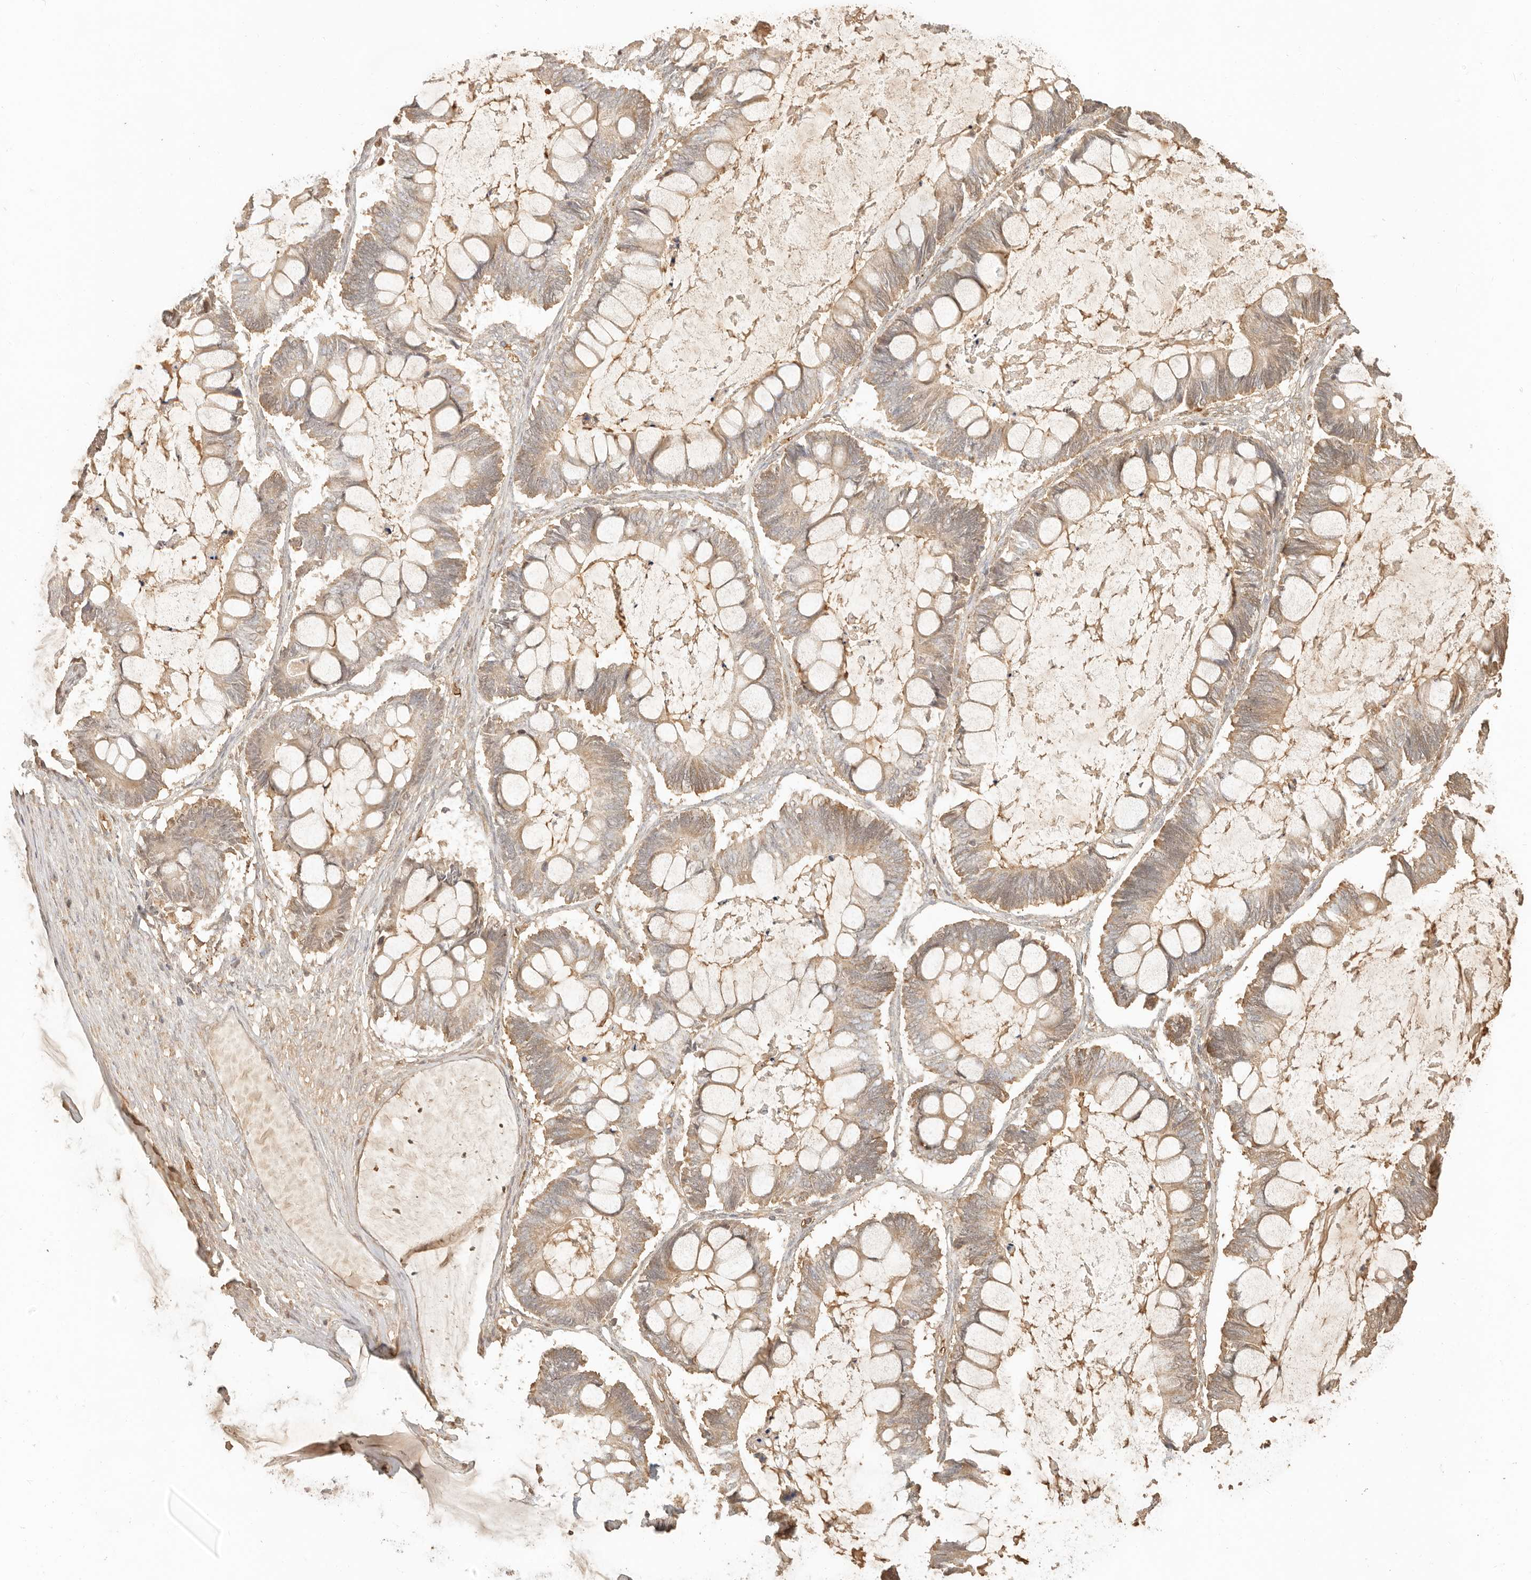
{"staining": {"intensity": "weak", "quantity": ">75%", "location": "cytoplasmic/membranous"}, "tissue": "ovarian cancer", "cell_type": "Tumor cells", "image_type": "cancer", "snomed": [{"axis": "morphology", "description": "Cystadenocarcinoma, mucinous, NOS"}, {"axis": "topography", "description": "Ovary"}], "caption": "IHC (DAB (3,3'-diaminobenzidine)) staining of mucinous cystadenocarcinoma (ovarian) reveals weak cytoplasmic/membranous protein positivity in approximately >75% of tumor cells.", "gene": "INTS11", "patient": {"sex": "female", "age": 61}}